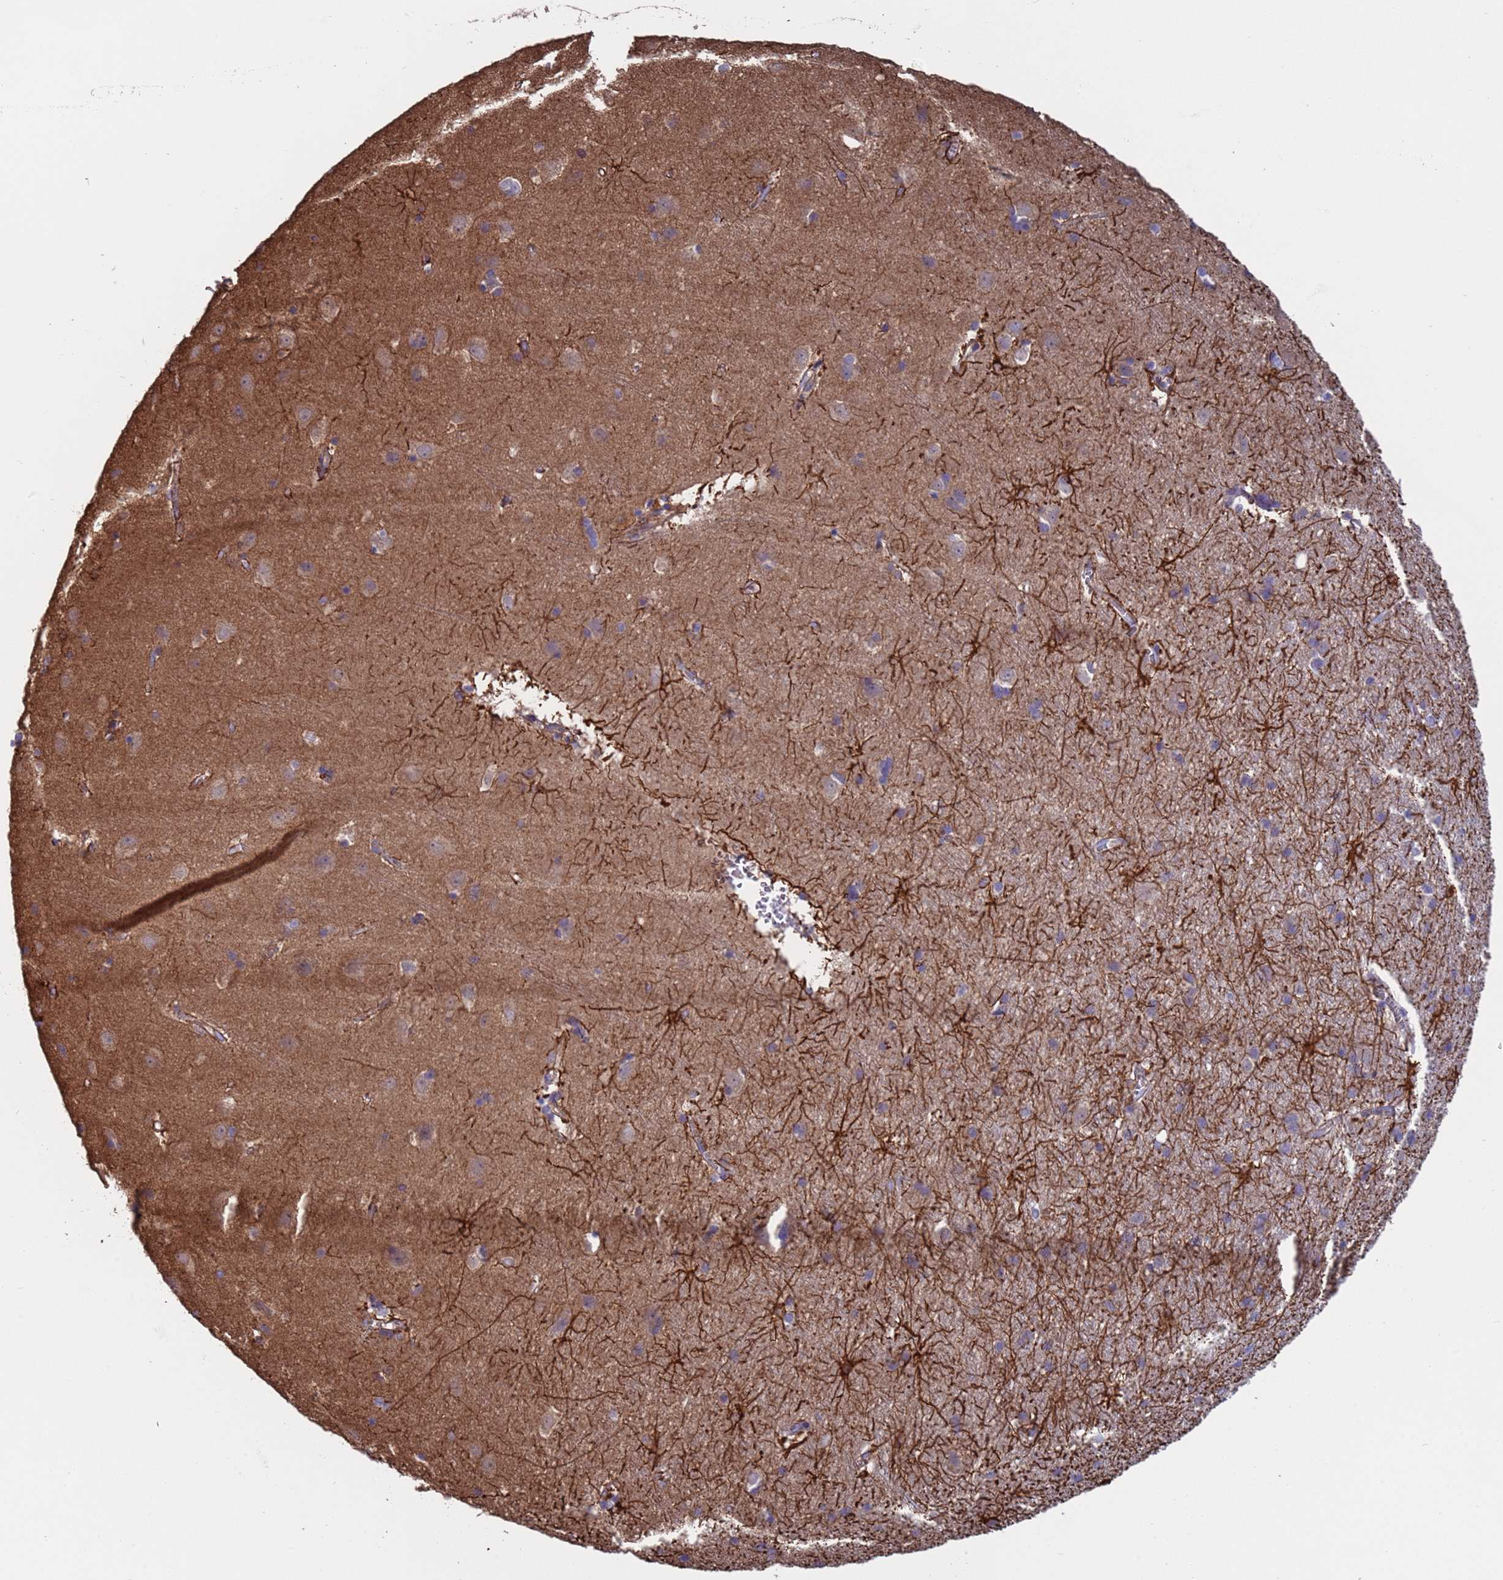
{"staining": {"intensity": "weak", "quantity": "<25%", "location": "cytoplasmic/membranous"}, "tissue": "cerebral cortex", "cell_type": "Endothelial cells", "image_type": "normal", "snomed": [{"axis": "morphology", "description": "Normal tissue, NOS"}, {"axis": "topography", "description": "Cerebral cortex"}], "caption": "Protein analysis of normal cerebral cortex shows no significant expression in endothelial cells.", "gene": "NUDT12", "patient": {"sex": "male", "age": 54}}